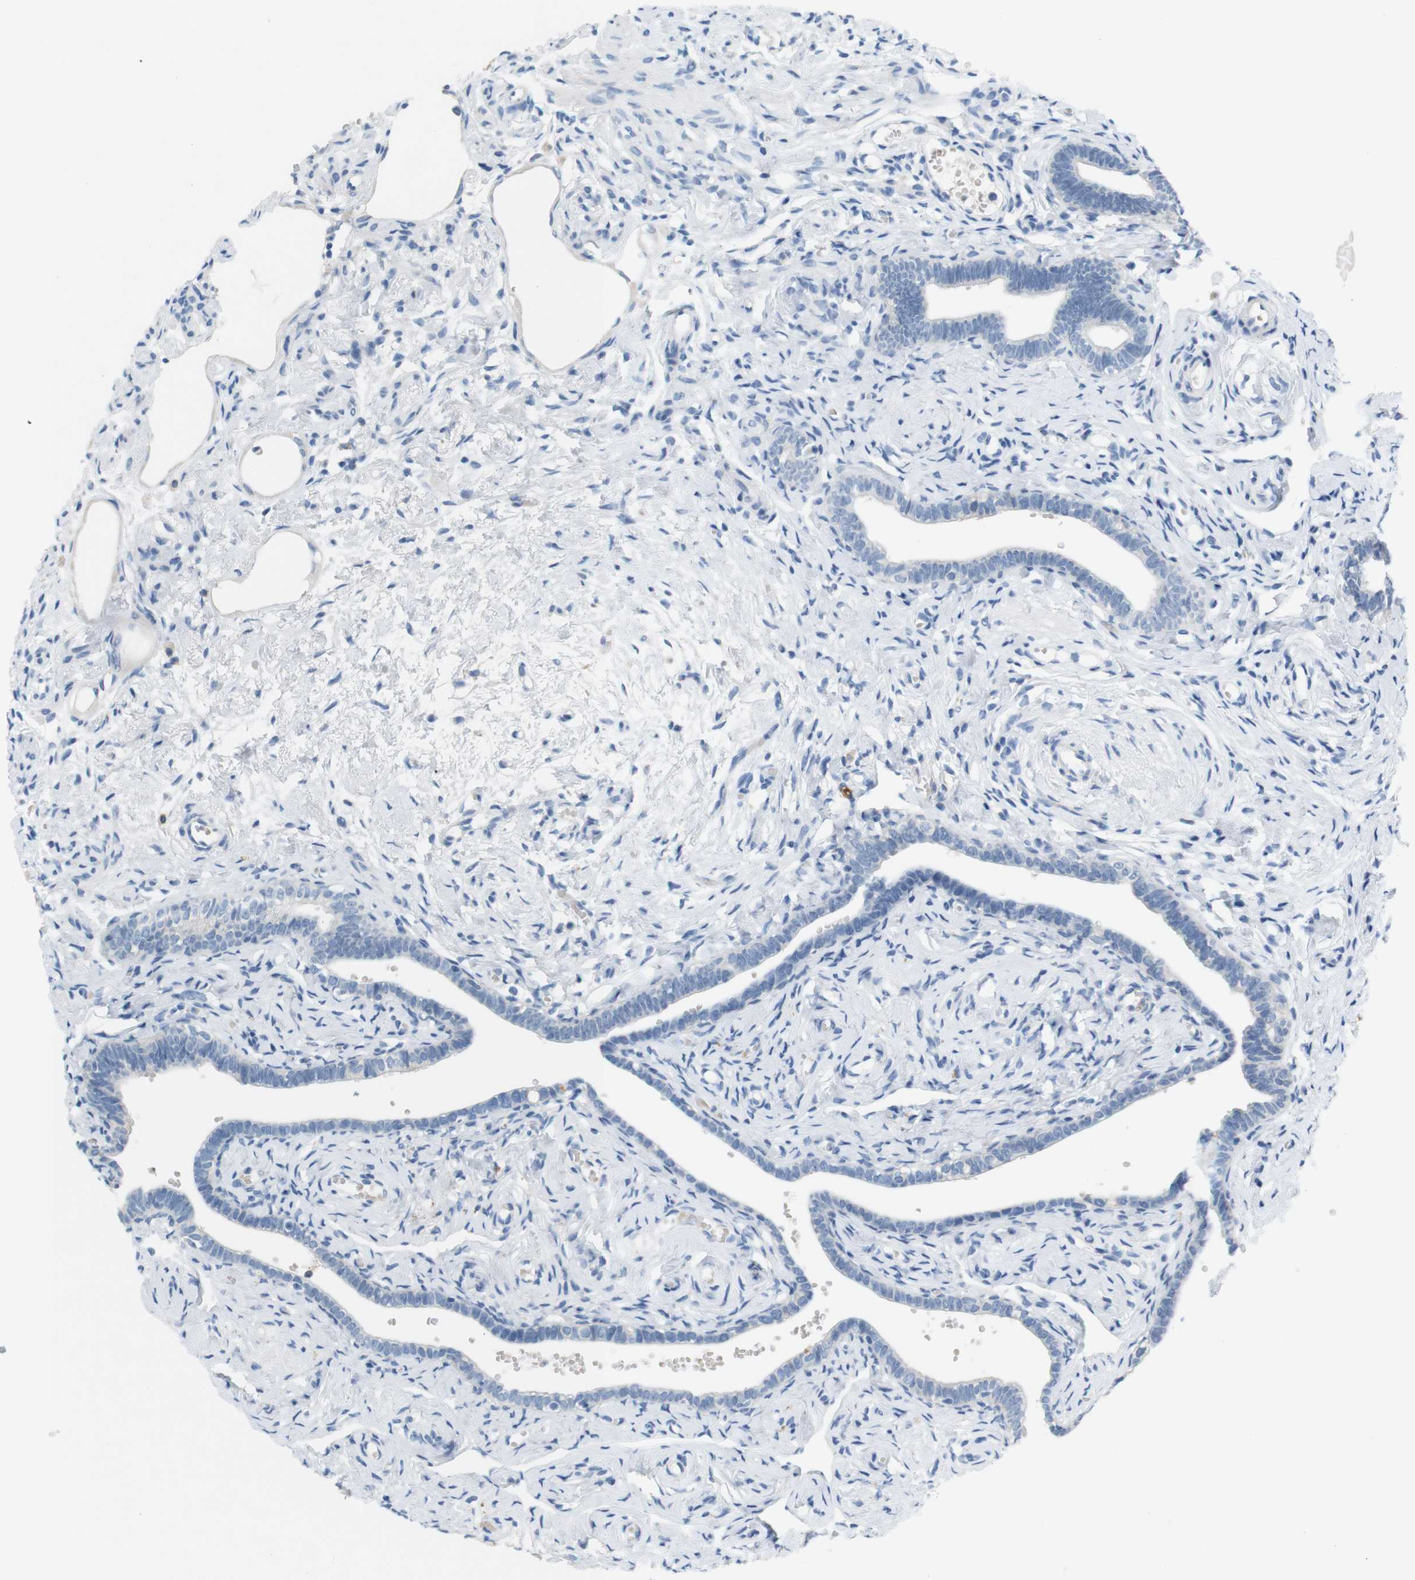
{"staining": {"intensity": "negative", "quantity": "none", "location": "none"}, "tissue": "fallopian tube", "cell_type": "Glandular cells", "image_type": "normal", "snomed": [{"axis": "morphology", "description": "Normal tissue, NOS"}, {"axis": "topography", "description": "Fallopian tube"}], "caption": "Immunohistochemistry image of benign fallopian tube: fallopian tube stained with DAB demonstrates no significant protein positivity in glandular cells.", "gene": "LRRK2", "patient": {"sex": "female", "age": 71}}